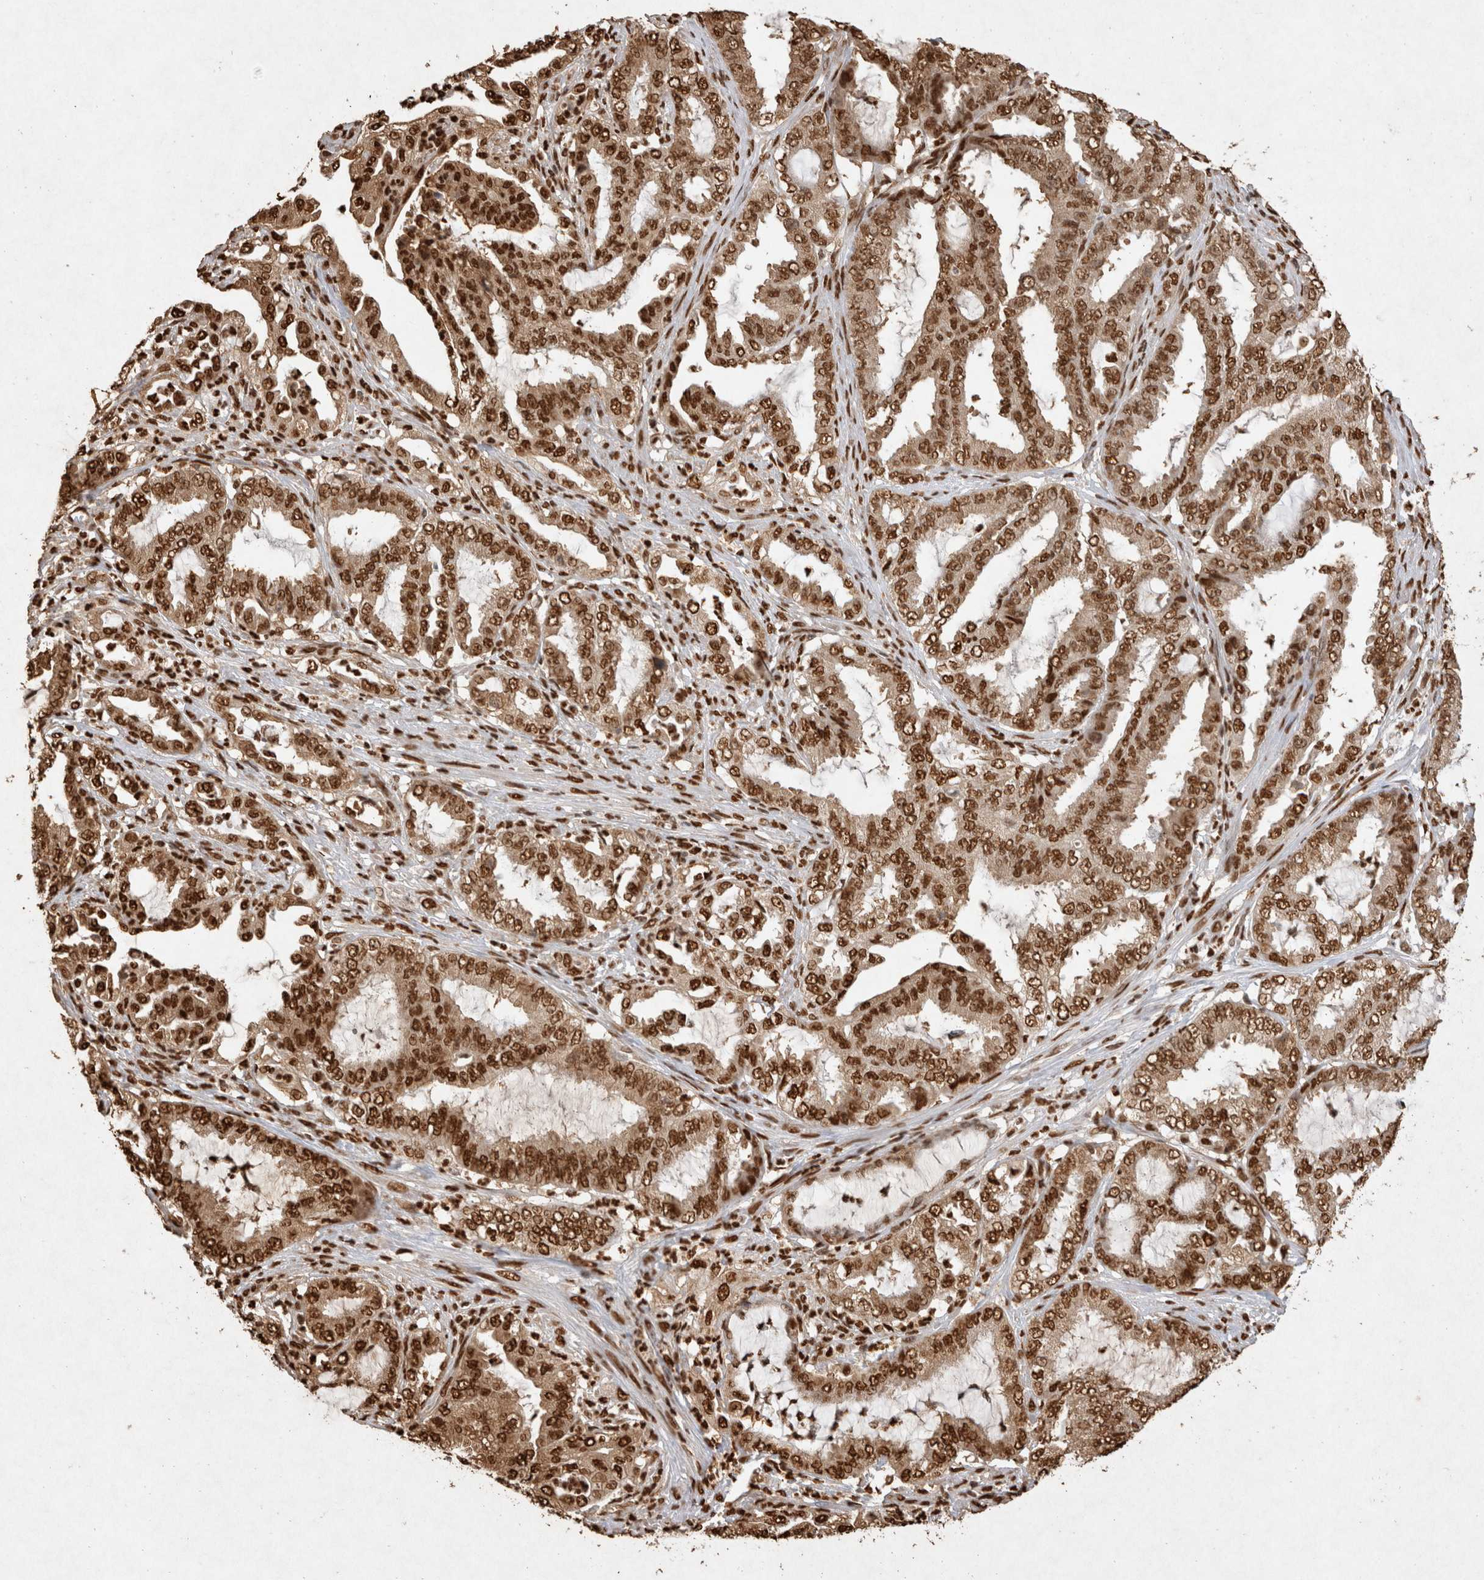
{"staining": {"intensity": "strong", "quantity": ">75%", "location": "cytoplasmic/membranous,nuclear"}, "tissue": "endometrial cancer", "cell_type": "Tumor cells", "image_type": "cancer", "snomed": [{"axis": "morphology", "description": "Adenocarcinoma, NOS"}, {"axis": "topography", "description": "Endometrium"}], "caption": "A high amount of strong cytoplasmic/membranous and nuclear expression is present in about >75% of tumor cells in endometrial adenocarcinoma tissue. The staining is performed using DAB (3,3'-diaminobenzidine) brown chromogen to label protein expression. The nuclei are counter-stained blue using hematoxylin.", "gene": "HDGF", "patient": {"sex": "female", "age": 51}}